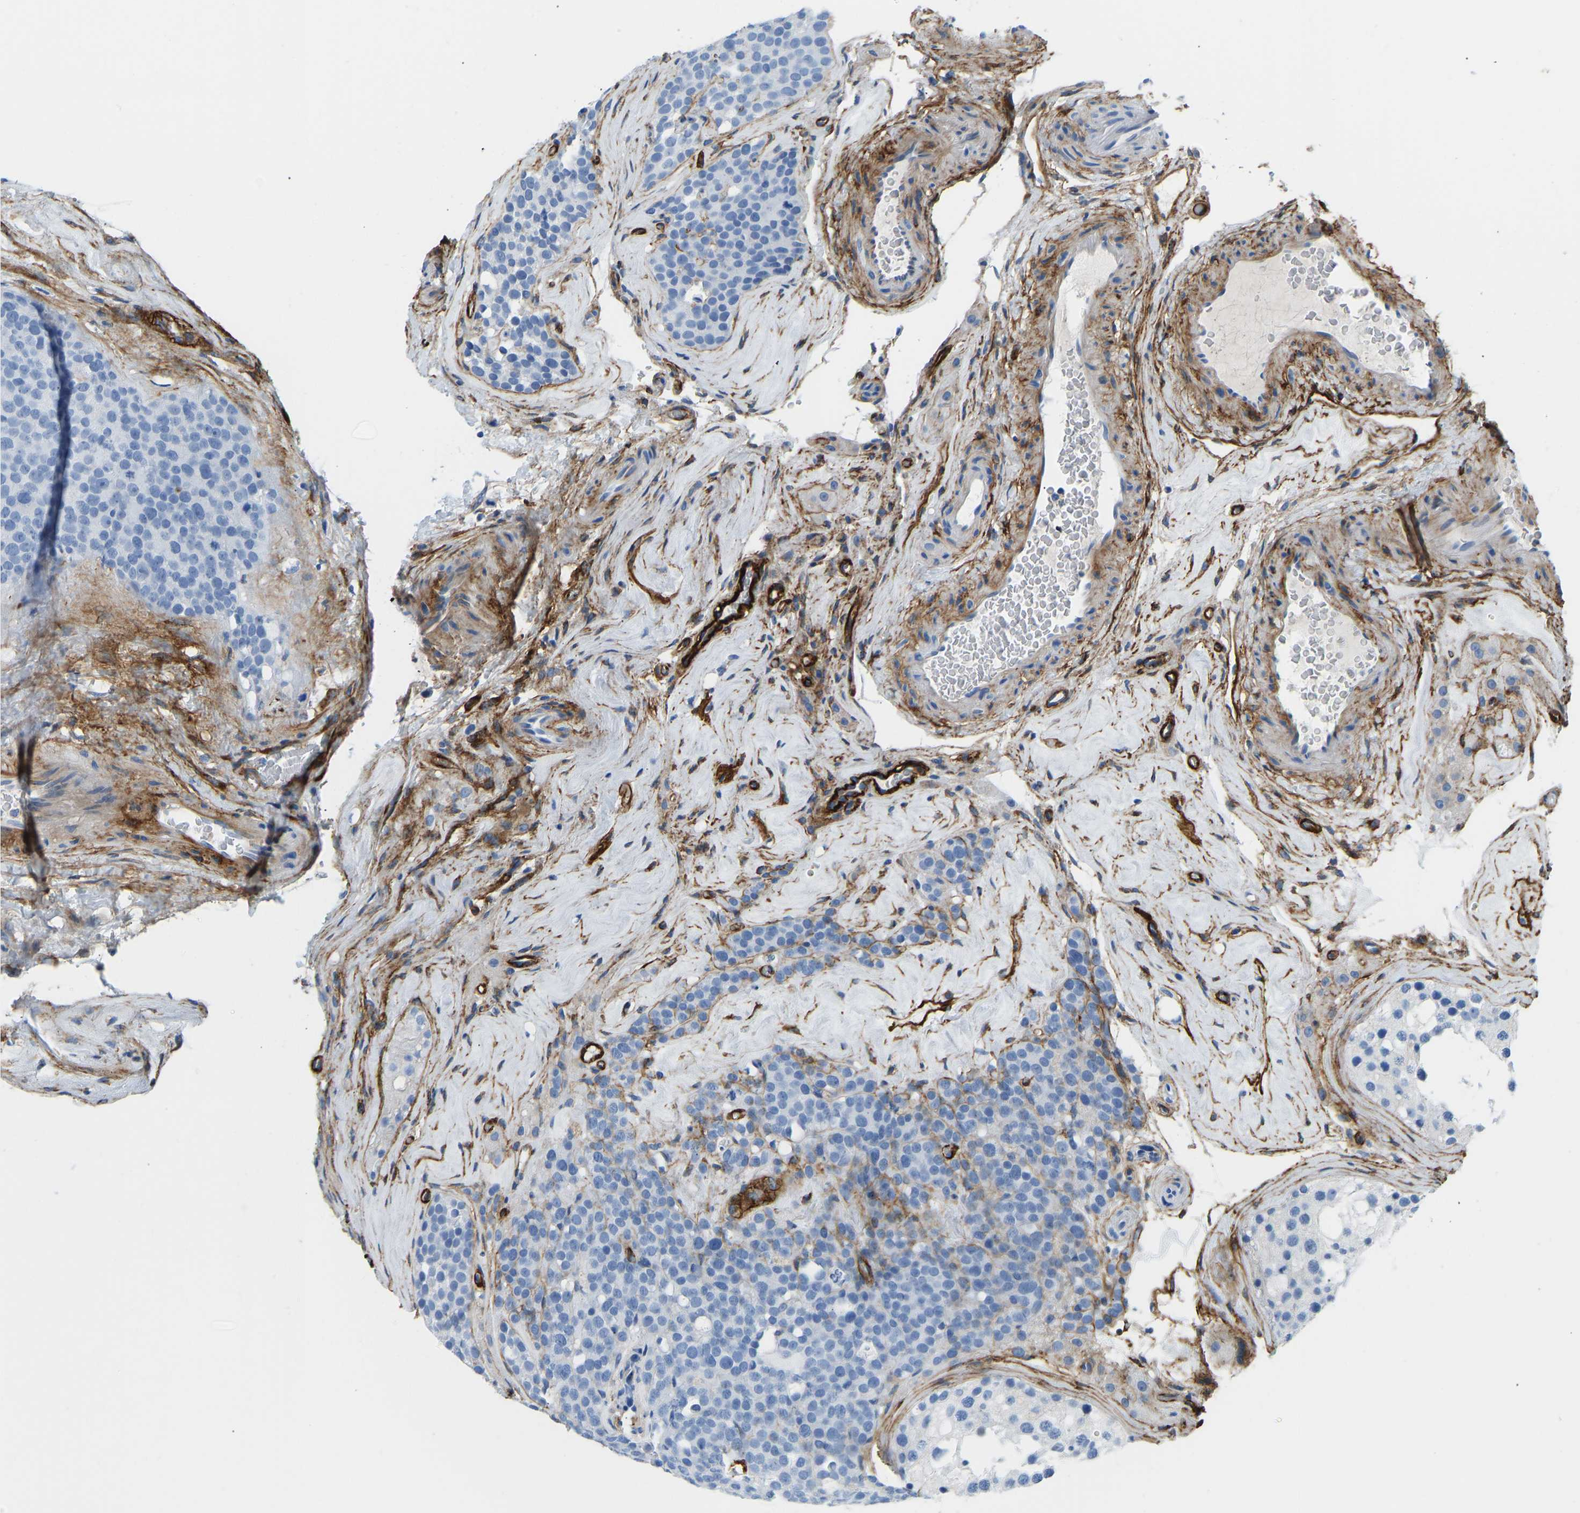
{"staining": {"intensity": "negative", "quantity": "none", "location": "none"}, "tissue": "testis cancer", "cell_type": "Tumor cells", "image_type": "cancer", "snomed": [{"axis": "morphology", "description": "Seminoma, NOS"}, {"axis": "topography", "description": "Testis"}], "caption": "This is a micrograph of immunohistochemistry staining of seminoma (testis), which shows no expression in tumor cells. (Brightfield microscopy of DAB (3,3'-diaminobenzidine) IHC at high magnification).", "gene": "COL15A1", "patient": {"sex": "male", "age": 71}}